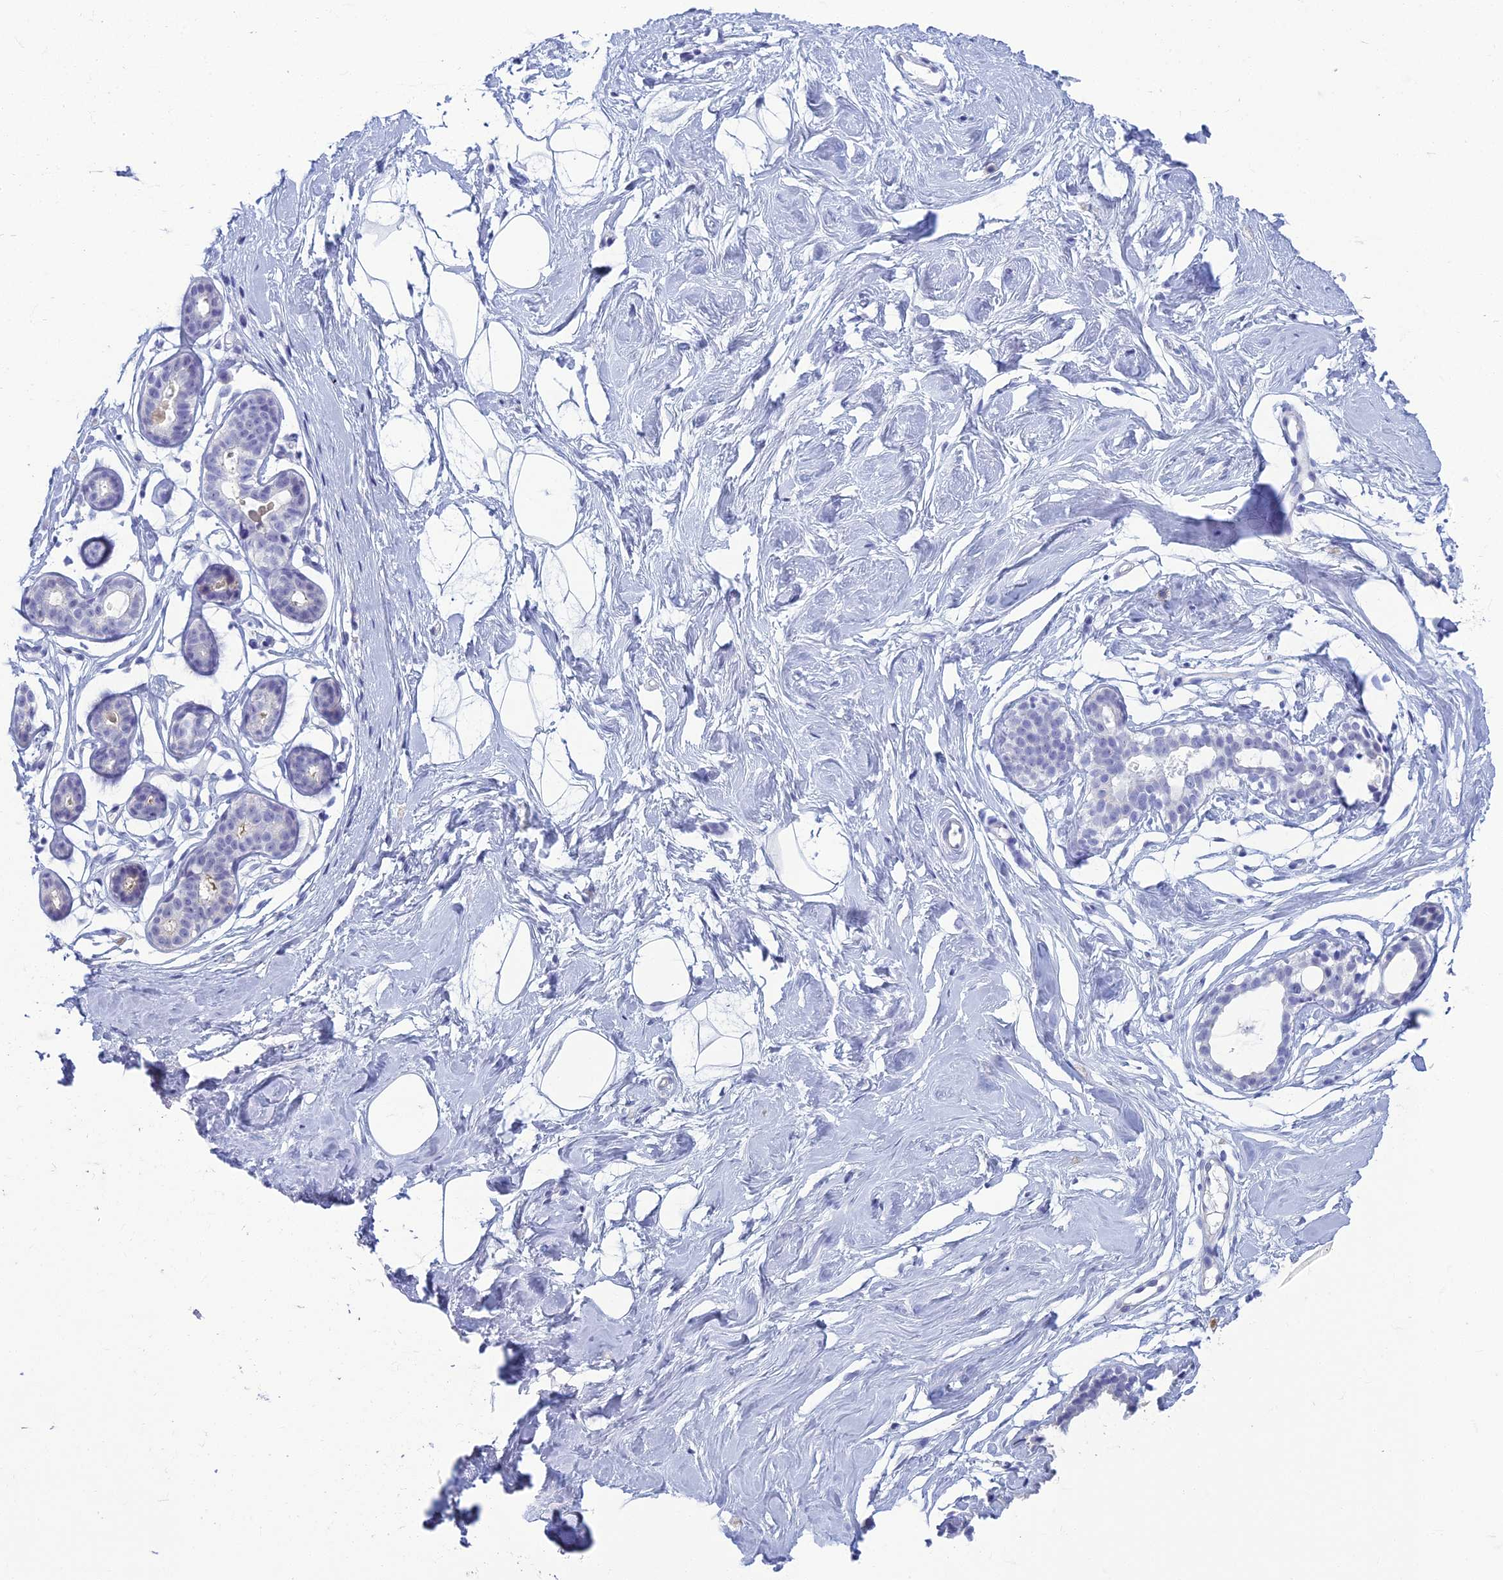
{"staining": {"intensity": "negative", "quantity": "none", "location": "none"}, "tissue": "breast", "cell_type": "Adipocytes", "image_type": "normal", "snomed": [{"axis": "morphology", "description": "Normal tissue, NOS"}, {"axis": "morphology", "description": "Adenoma, NOS"}, {"axis": "topography", "description": "Breast"}], "caption": "This histopathology image is of unremarkable breast stained with IHC to label a protein in brown with the nuclei are counter-stained blue. There is no positivity in adipocytes.", "gene": "MUC13", "patient": {"sex": "female", "age": 23}}